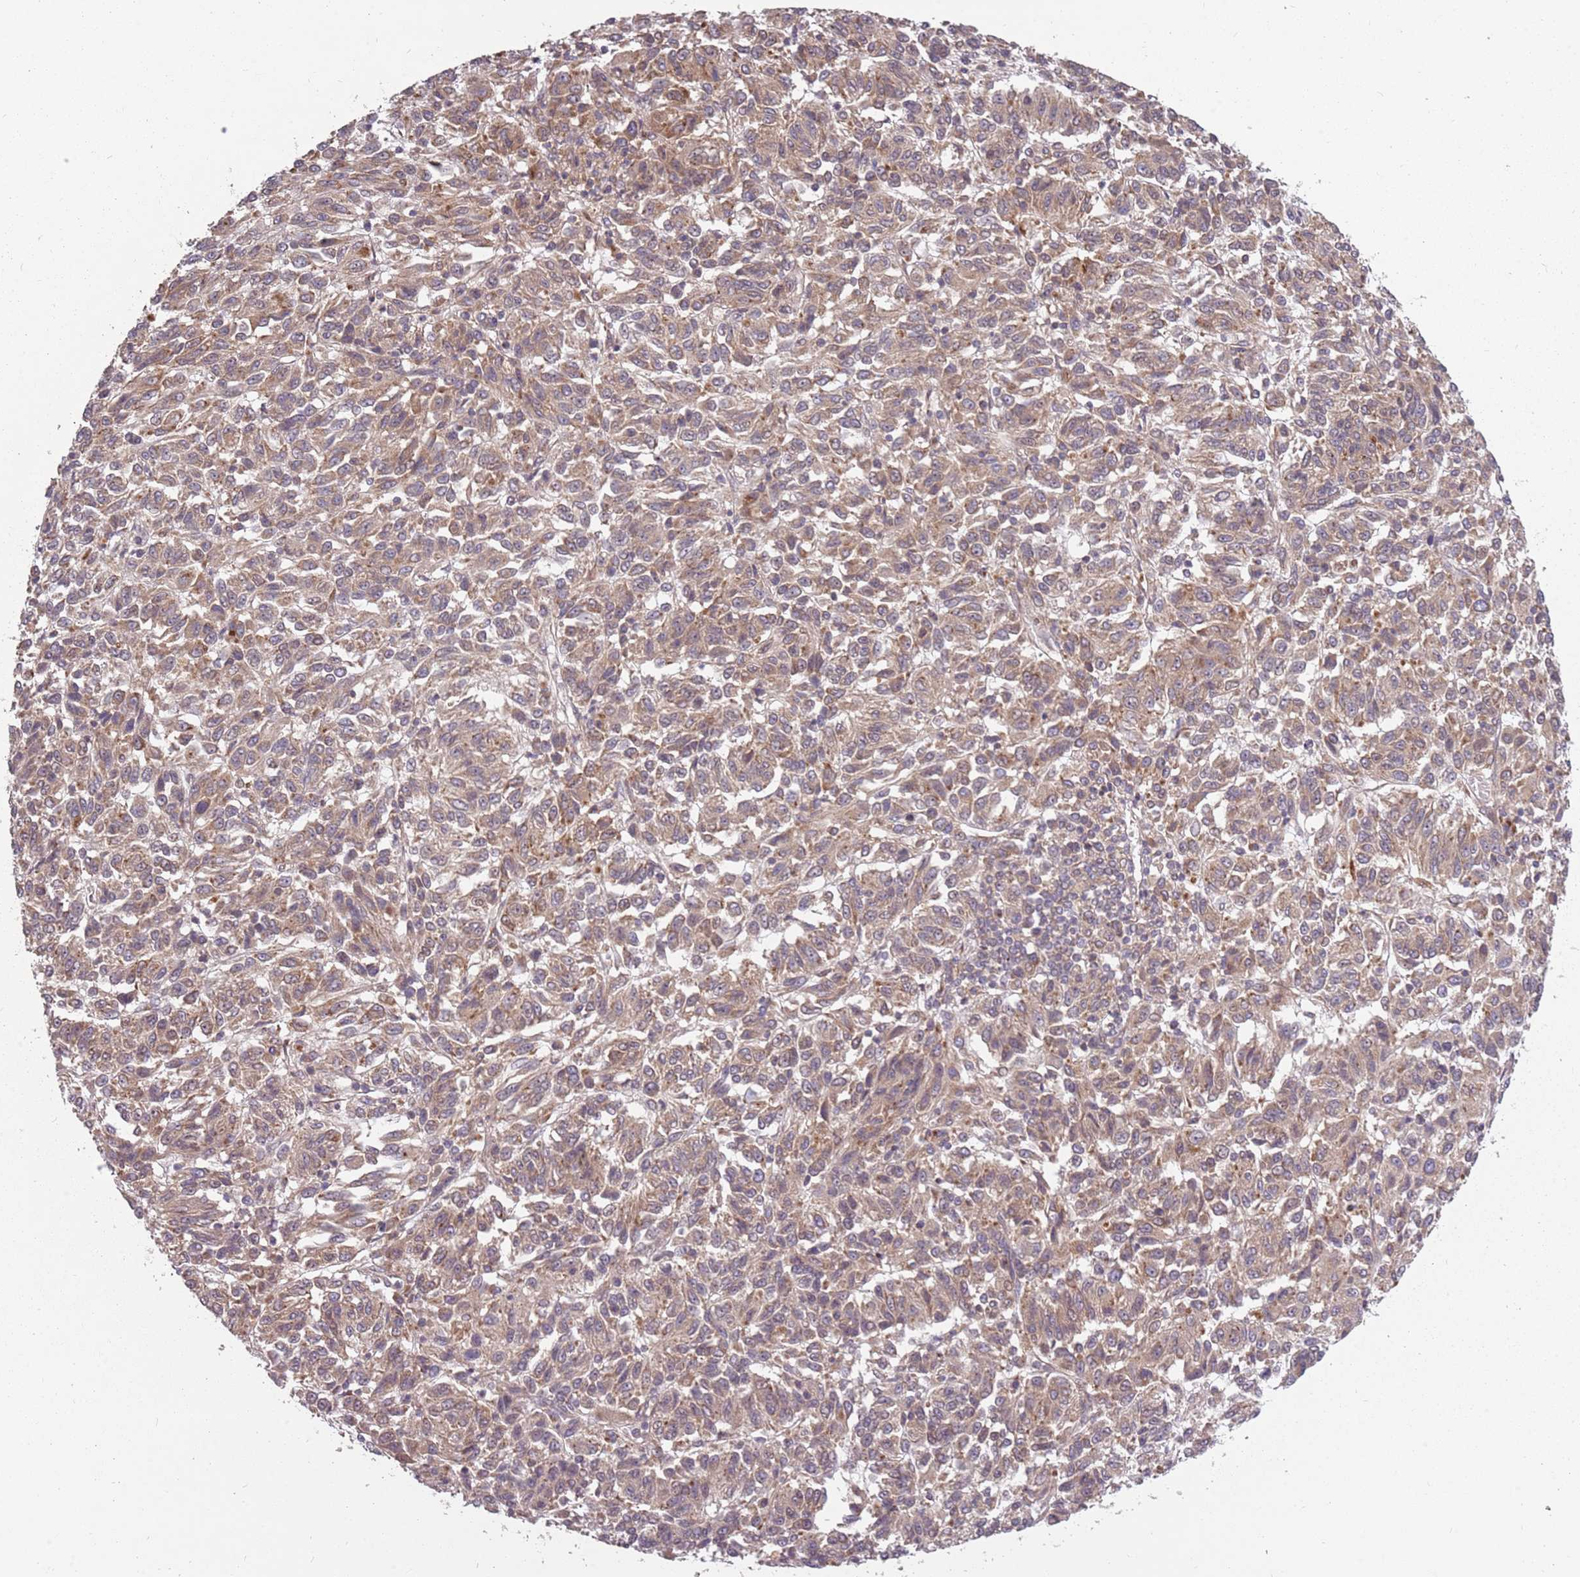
{"staining": {"intensity": "weak", "quantity": "25%-75%", "location": "cytoplasmic/membranous"}, "tissue": "melanoma", "cell_type": "Tumor cells", "image_type": "cancer", "snomed": [{"axis": "morphology", "description": "Malignant melanoma, Metastatic site"}, {"axis": "topography", "description": "Lung"}], "caption": "There is low levels of weak cytoplasmic/membranous expression in tumor cells of melanoma, as demonstrated by immunohistochemical staining (brown color).", "gene": "PLD6", "patient": {"sex": "male", "age": 64}}